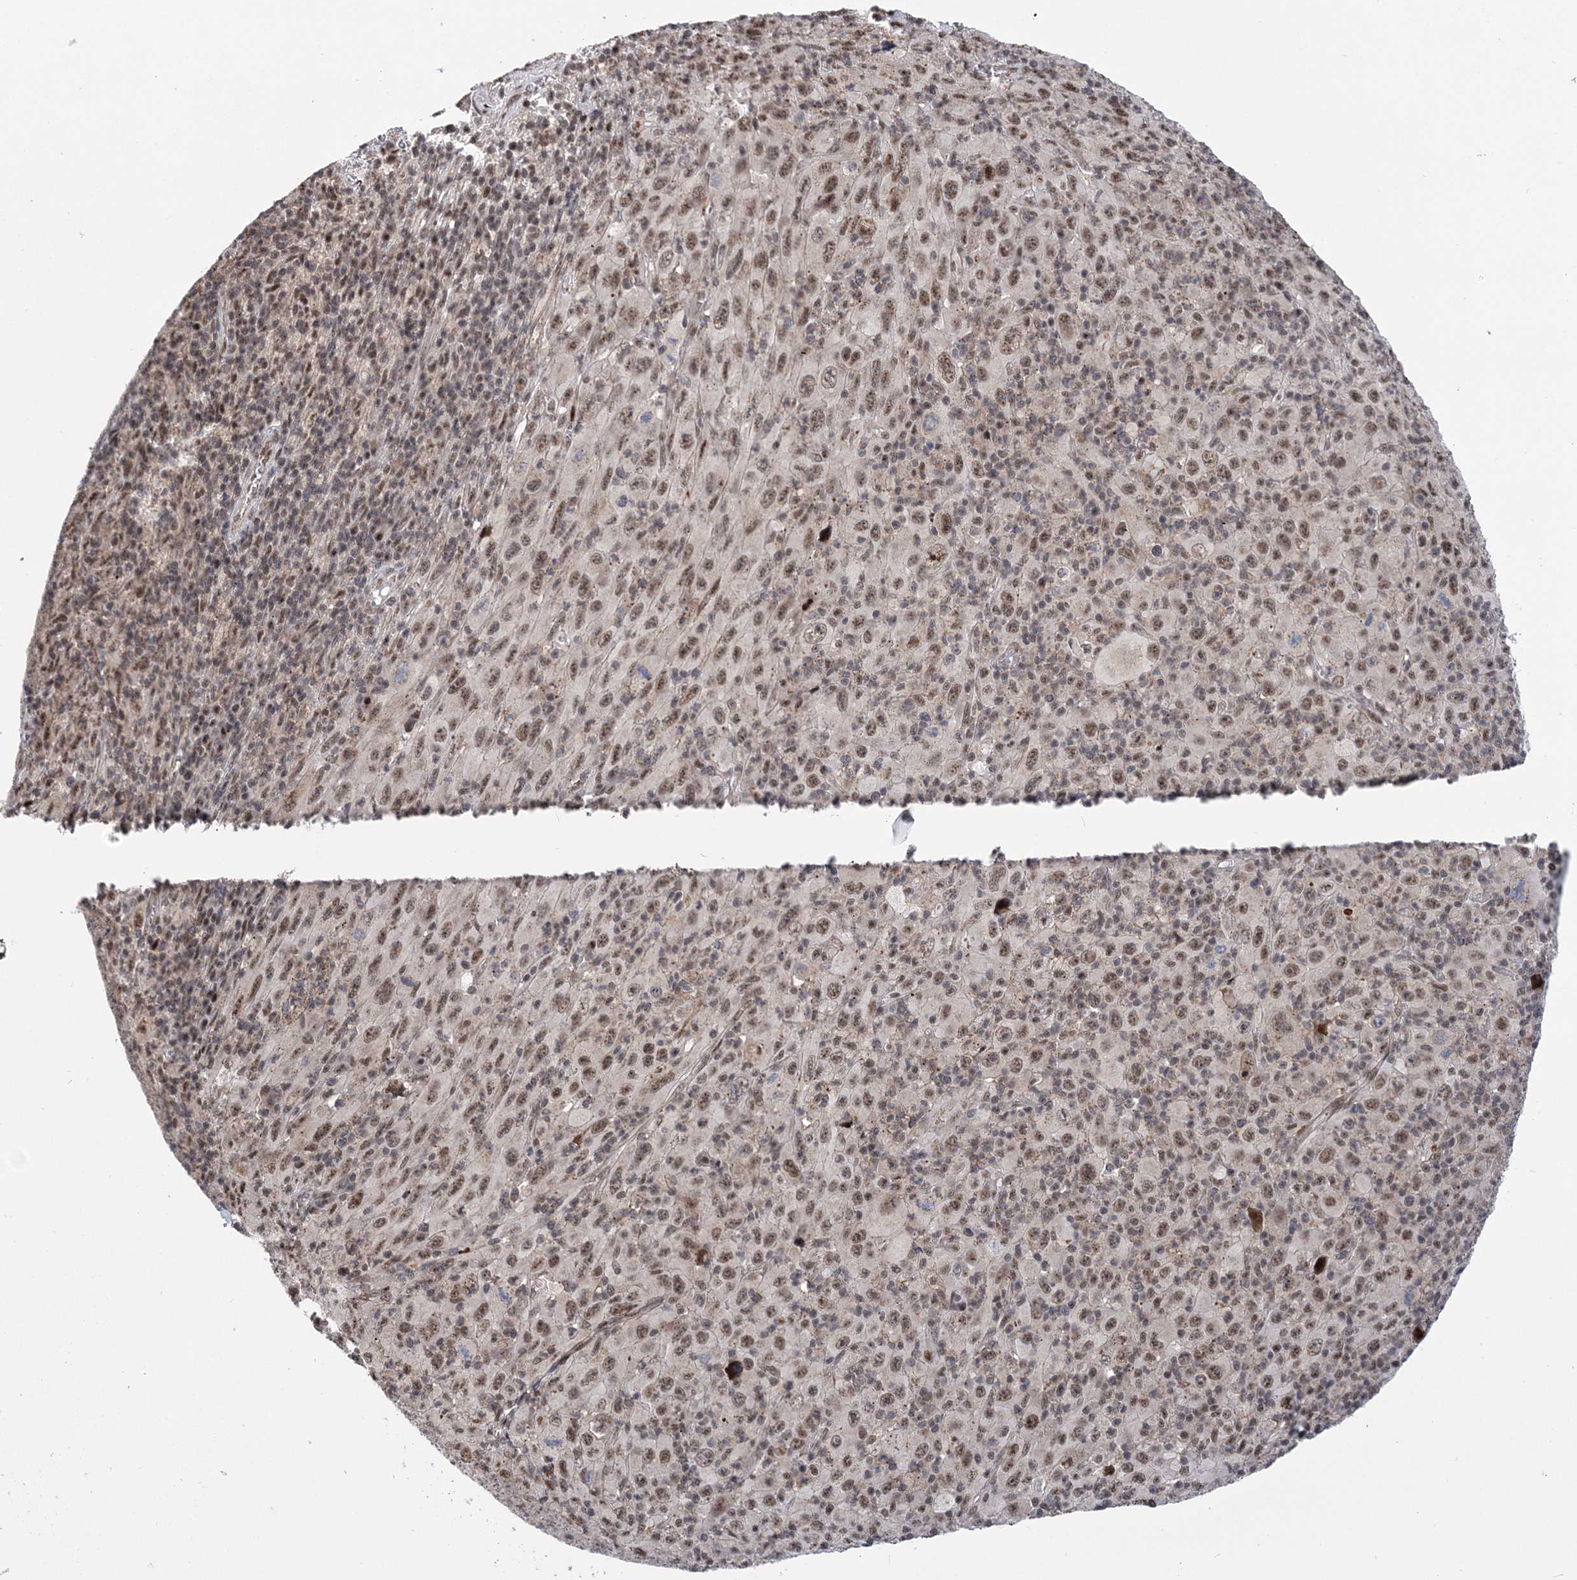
{"staining": {"intensity": "moderate", "quantity": ">75%", "location": "nuclear"}, "tissue": "melanoma", "cell_type": "Tumor cells", "image_type": "cancer", "snomed": [{"axis": "morphology", "description": "Malignant melanoma, Metastatic site"}, {"axis": "topography", "description": "Skin"}], "caption": "Protein staining of melanoma tissue displays moderate nuclear staining in about >75% of tumor cells. The staining was performed using DAB, with brown indicating positive protein expression. Nuclei are stained blue with hematoxylin.", "gene": "TATDN2", "patient": {"sex": "female", "age": 56}}